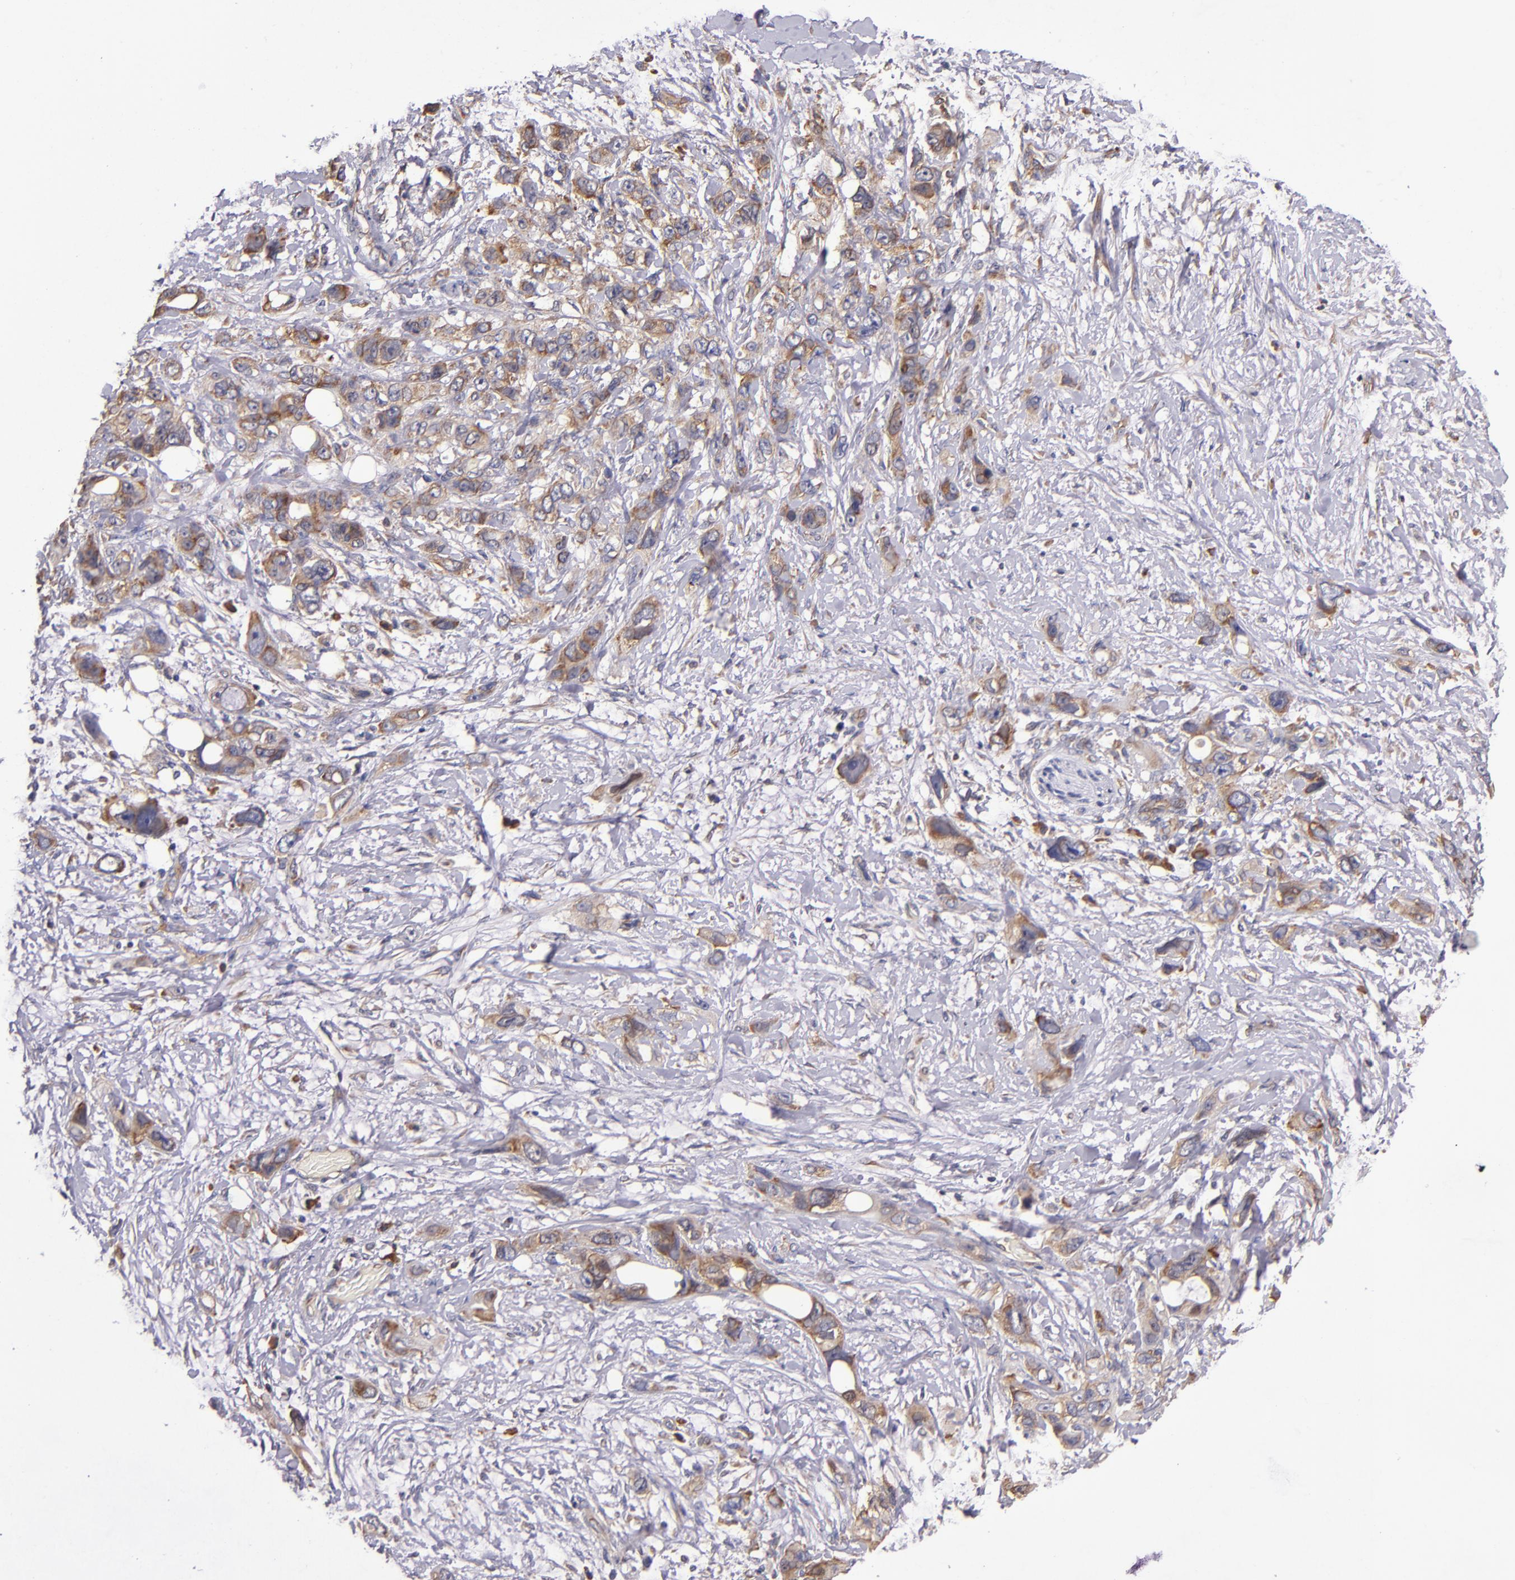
{"staining": {"intensity": "moderate", "quantity": ">75%", "location": "cytoplasmic/membranous"}, "tissue": "stomach cancer", "cell_type": "Tumor cells", "image_type": "cancer", "snomed": [{"axis": "morphology", "description": "Adenocarcinoma, NOS"}, {"axis": "topography", "description": "Stomach, upper"}], "caption": "Adenocarcinoma (stomach) tissue reveals moderate cytoplasmic/membranous expression in about >75% of tumor cells, visualized by immunohistochemistry. (DAB = brown stain, brightfield microscopy at high magnification).", "gene": "EIF4ENIF1", "patient": {"sex": "male", "age": 47}}